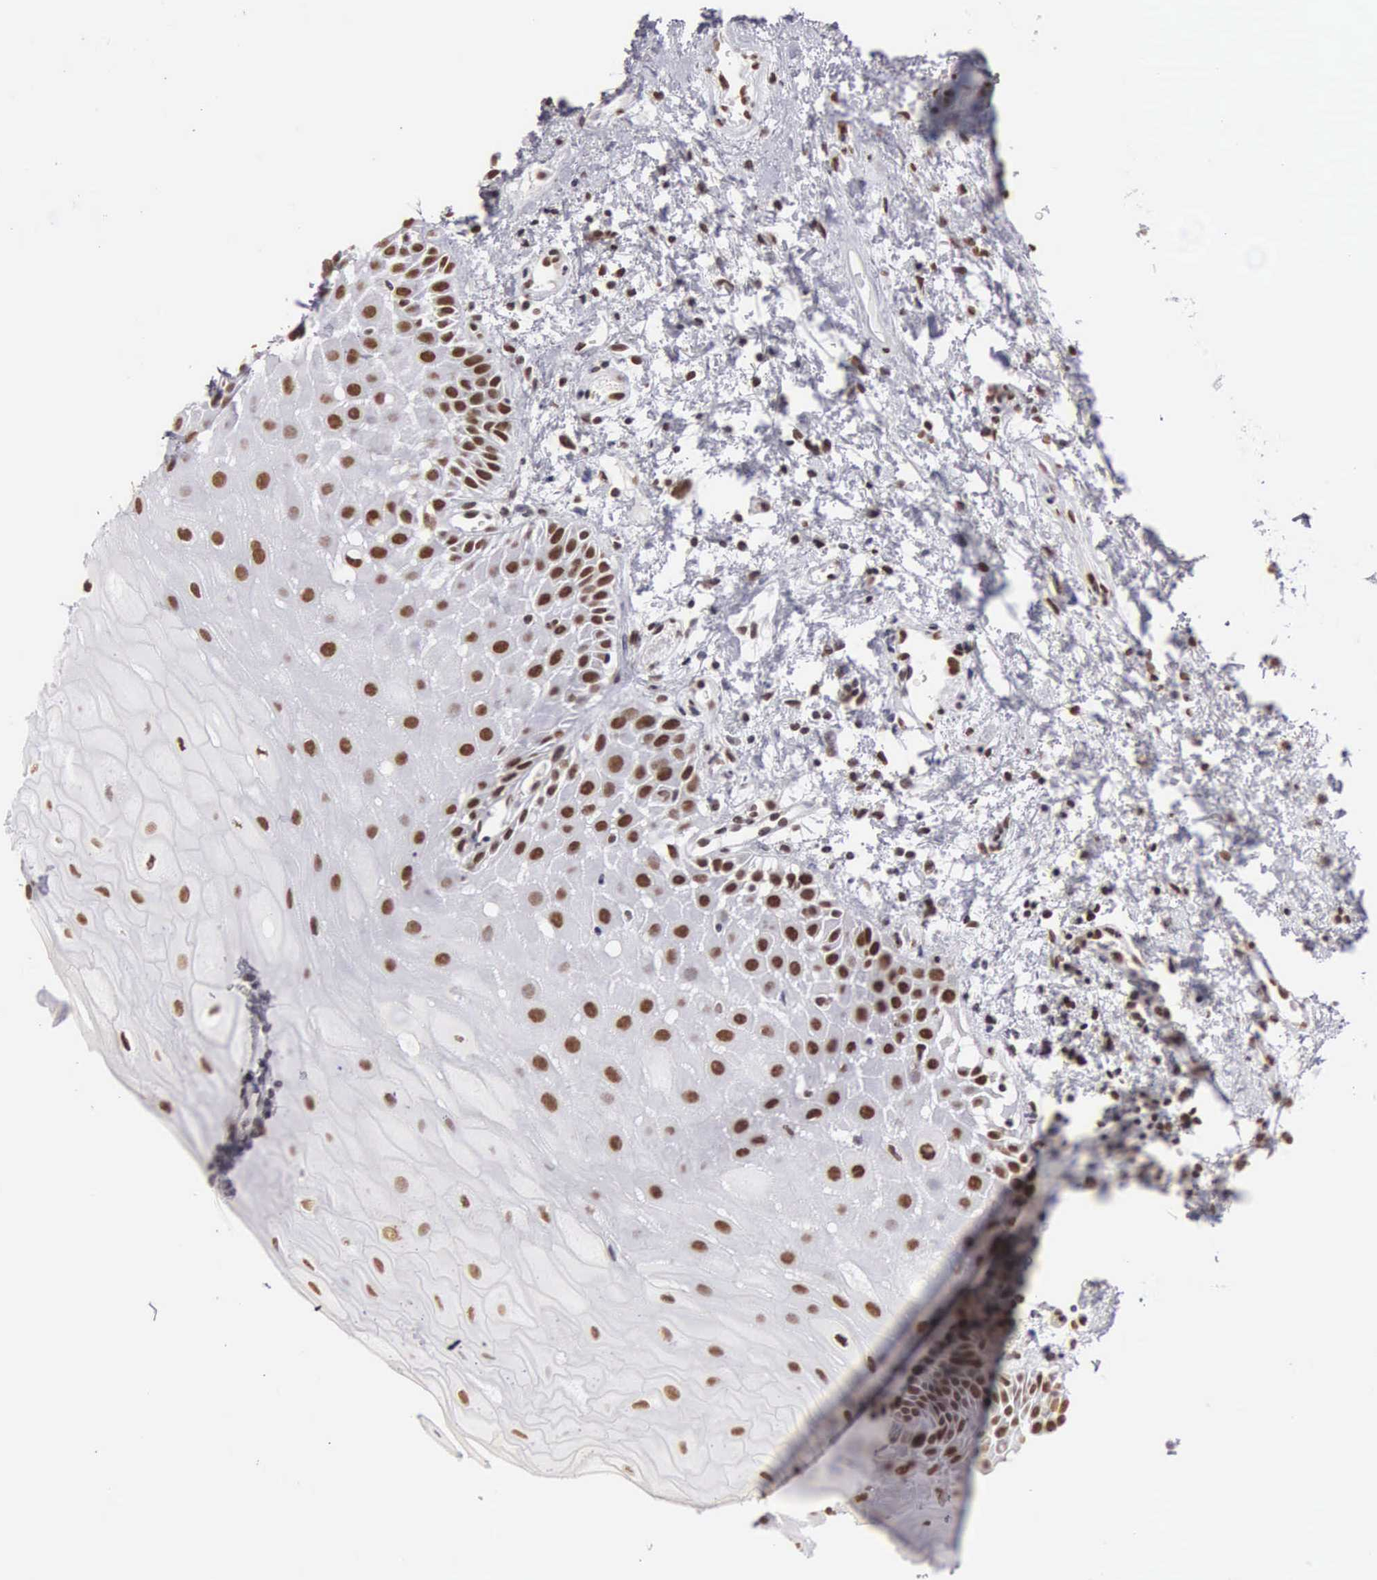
{"staining": {"intensity": "moderate", "quantity": ">75%", "location": "nuclear"}, "tissue": "oral mucosa", "cell_type": "Squamous epithelial cells", "image_type": "normal", "snomed": [{"axis": "morphology", "description": "Normal tissue, NOS"}, {"axis": "topography", "description": "Oral tissue"}], "caption": "DAB immunohistochemical staining of benign human oral mucosa exhibits moderate nuclear protein staining in approximately >75% of squamous epithelial cells.", "gene": "CSTF2", "patient": {"sex": "male", "age": 54}}